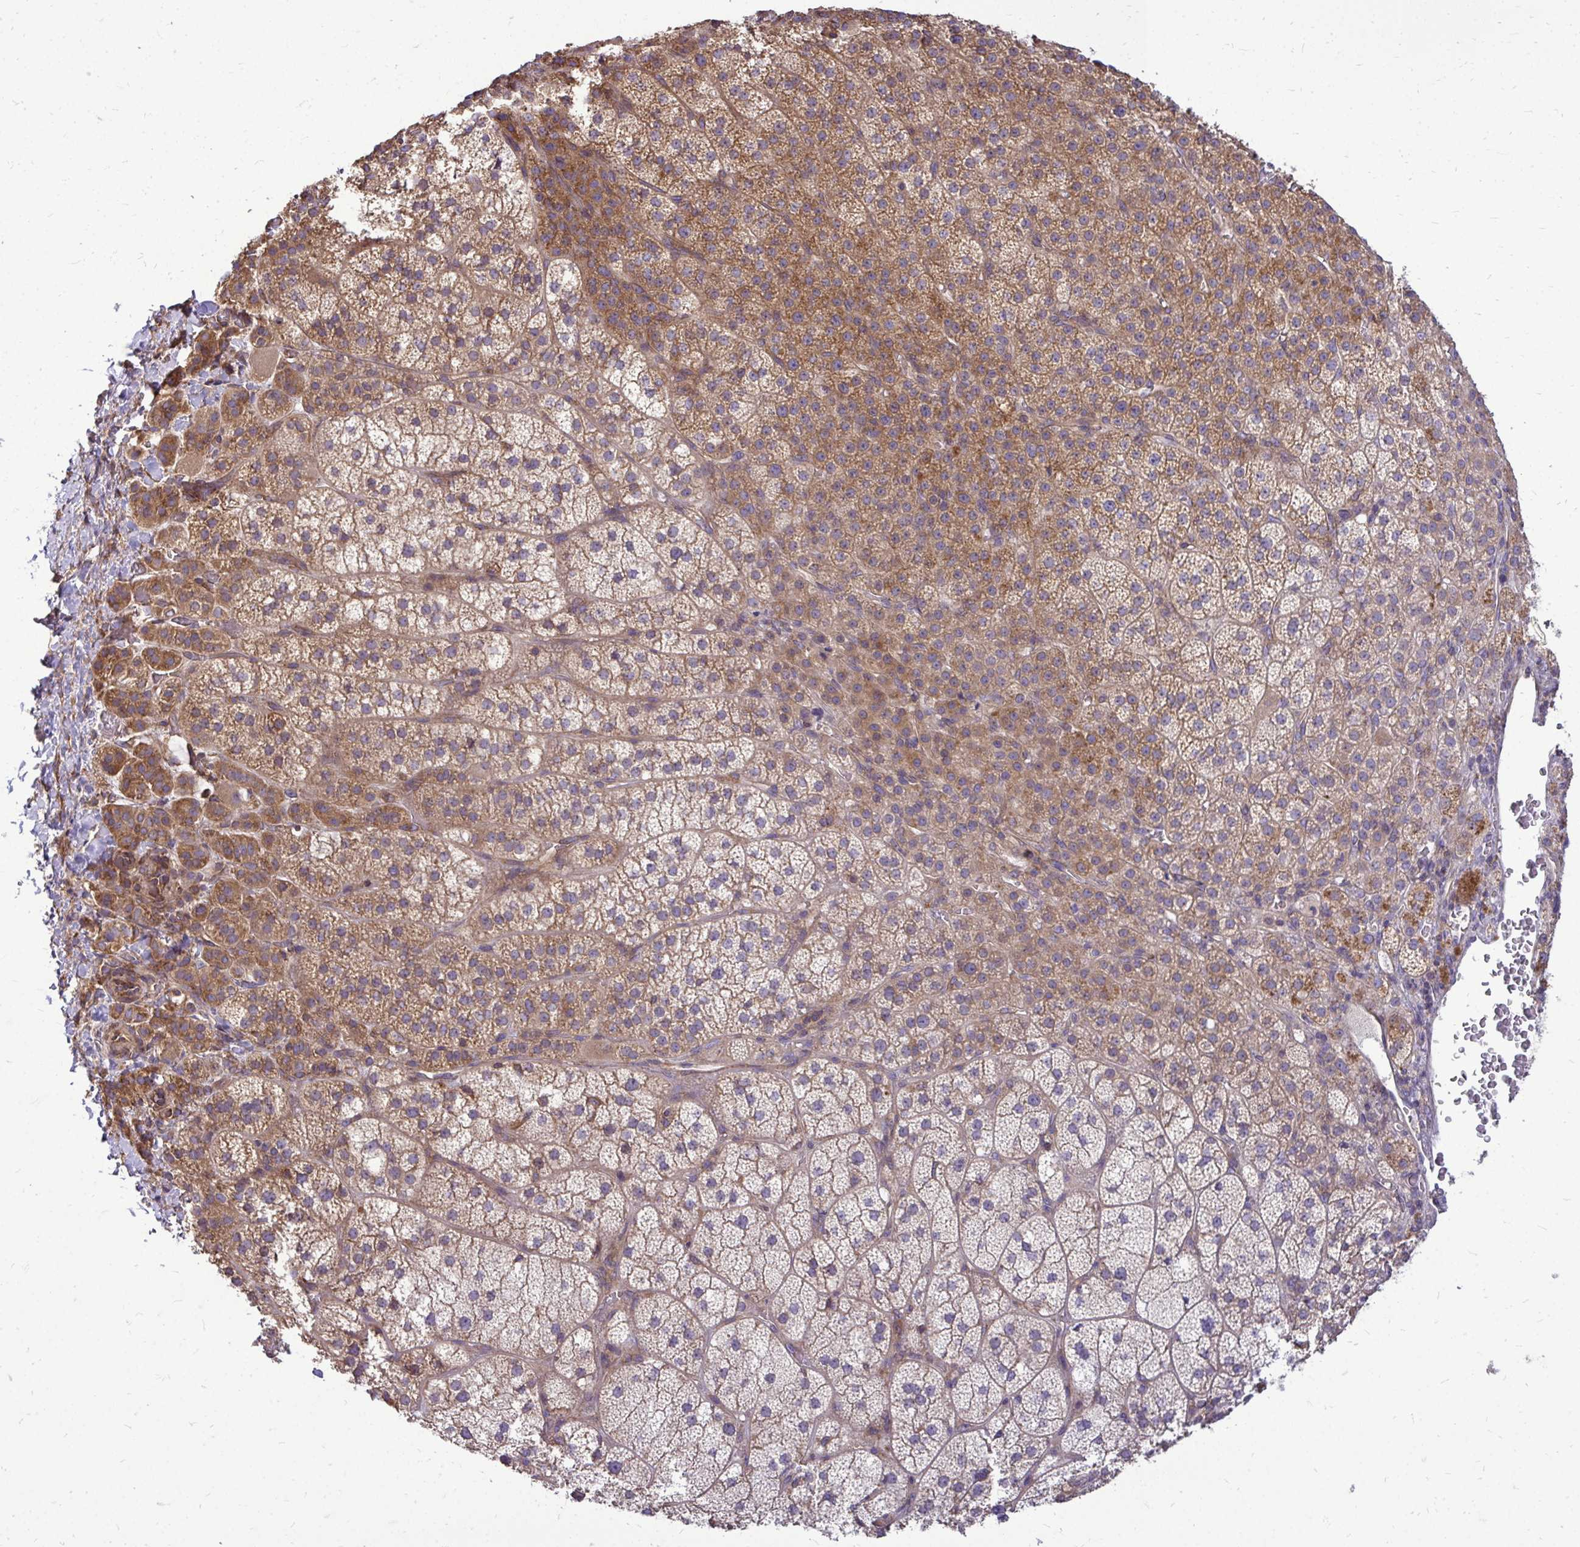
{"staining": {"intensity": "moderate", "quantity": ">75%", "location": "cytoplasmic/membranous"}, "tissue": "adrenal gland", "cell_type": "Glandular cells", "image_type": "normal", "snomed": [{"axis": "morphology", "description": "Normal tissue, NOS"}, {"axis": "topography", "description": "Adrenal gland"}], "caption": "Moderate cytoplasmic/membranous staining is identified in approximately >75% of glandular cells in benign adrenal gland.", "gene": "FMR1", "patient": {"sex": "female", "age": 60}}